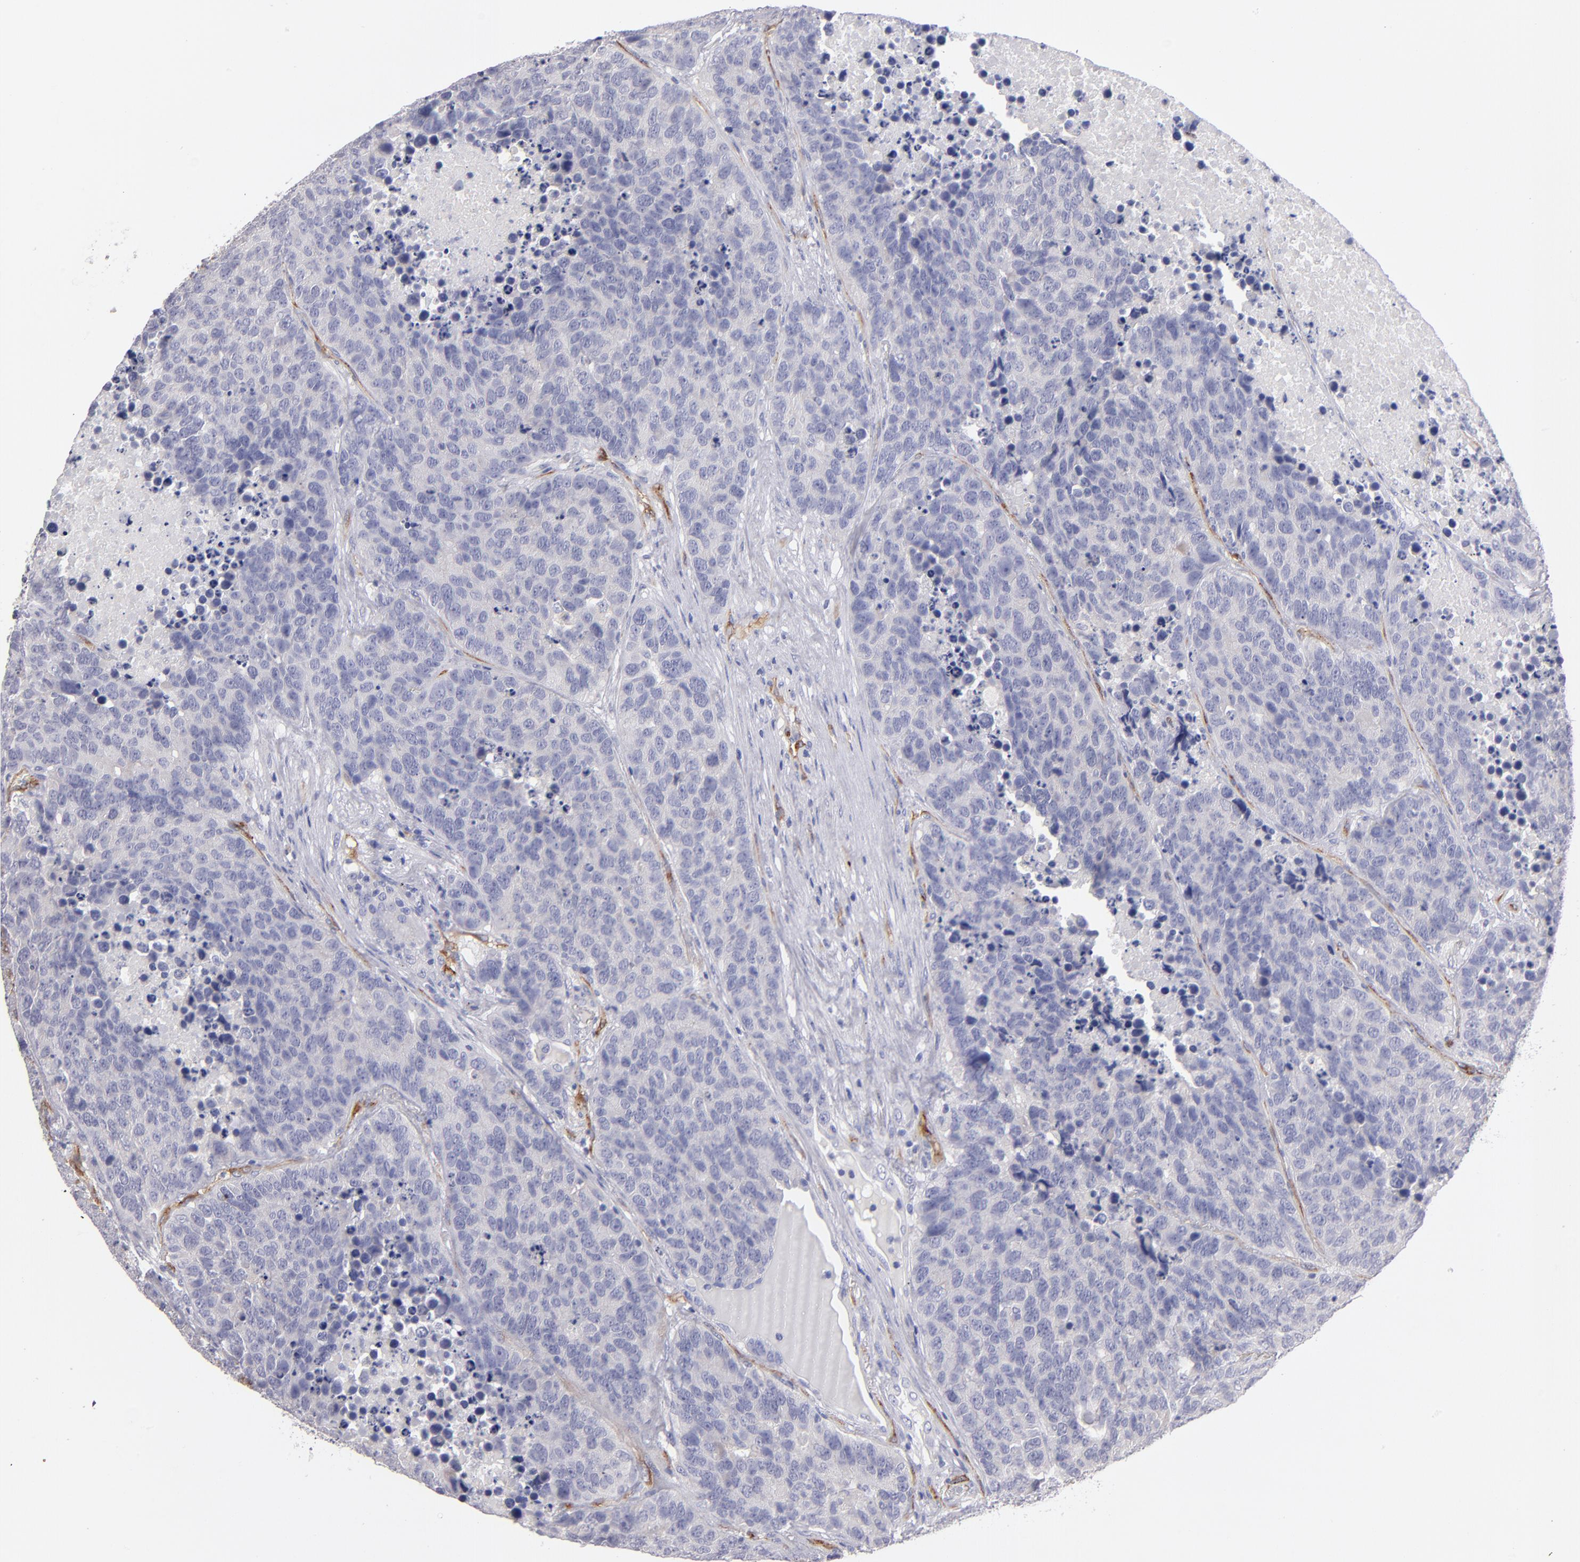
{"staining": {"intensity": "negative", "quantity": "none", "location": "none"}, "tissue": "carcinoid", "cell_type": "Tumor cells", "image_type": "cancer", "snomed": [{"axis": "morphology", "description": "Carcinoid, malignant, NOS"}, {"axis": "topography", "description": "Lung"}], "caption": "Carcinoid stained for a protein using IHC demonstrates no expression tumor cells.", "gene": "PLVAP", "patient": {"sex": "male", "age": 60}}